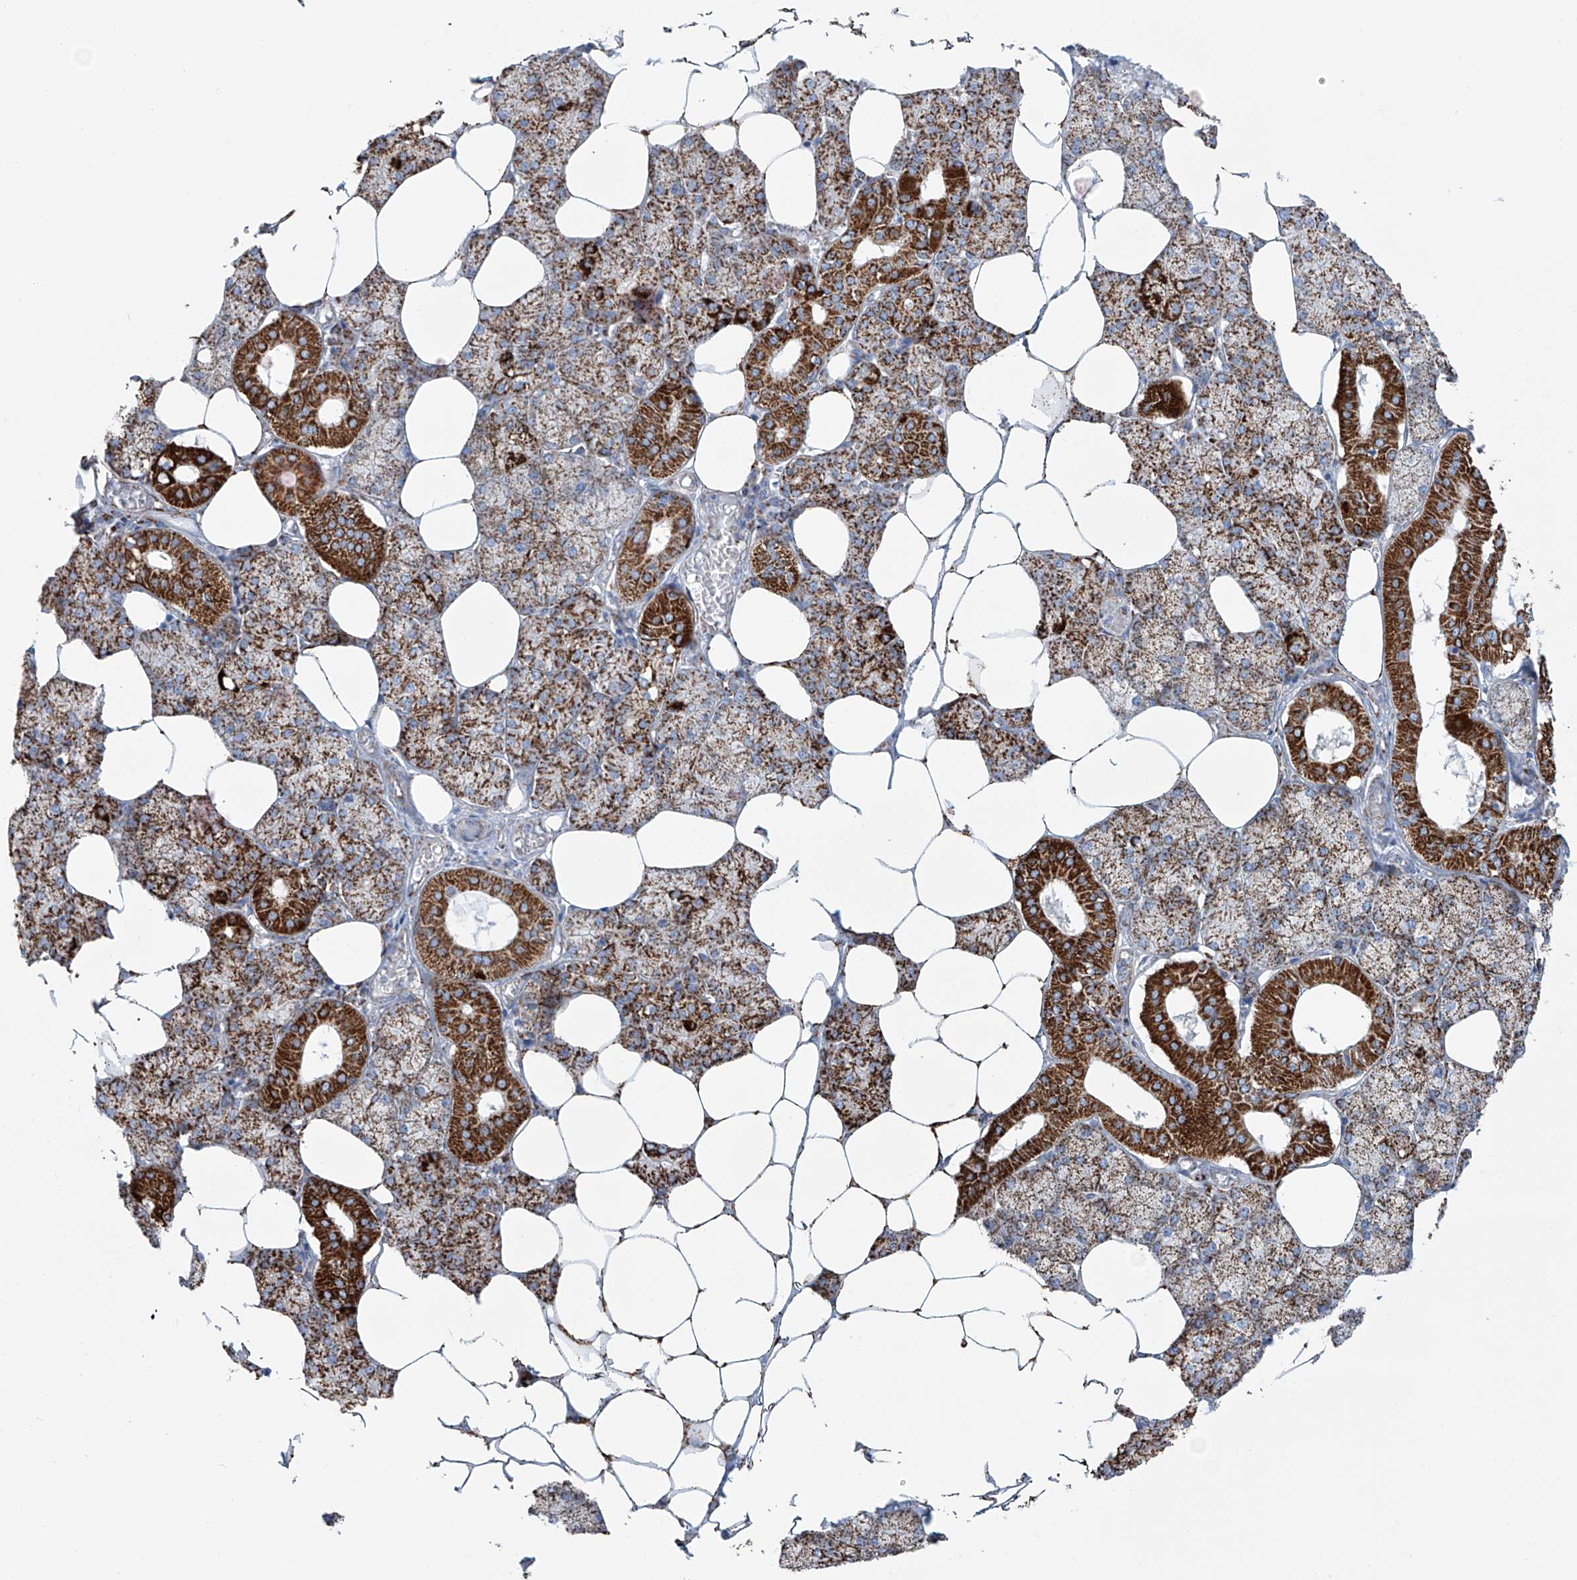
{"staining": {"intensity": "strong", "quantity": ">75%", "location": "cytoplasmic/membranous"}, "tissue": "salivary gland", "cell_type": "Glandular cells", "image_type": "normal", "snomed": [{"axis": "morphology", "description": "Normal tissue, NOS"}, {"axis": "topography", "description": "Salivary gland"}], "caption": "Immunohistochemistry (IHC) of benign human salivary gland displays high levels of strong cytoplasmic/membranous positivity in approximately >75% of glandular cells.", "gene": "ALDH6A1", "patient": {"sex": "male", "age": 62}}